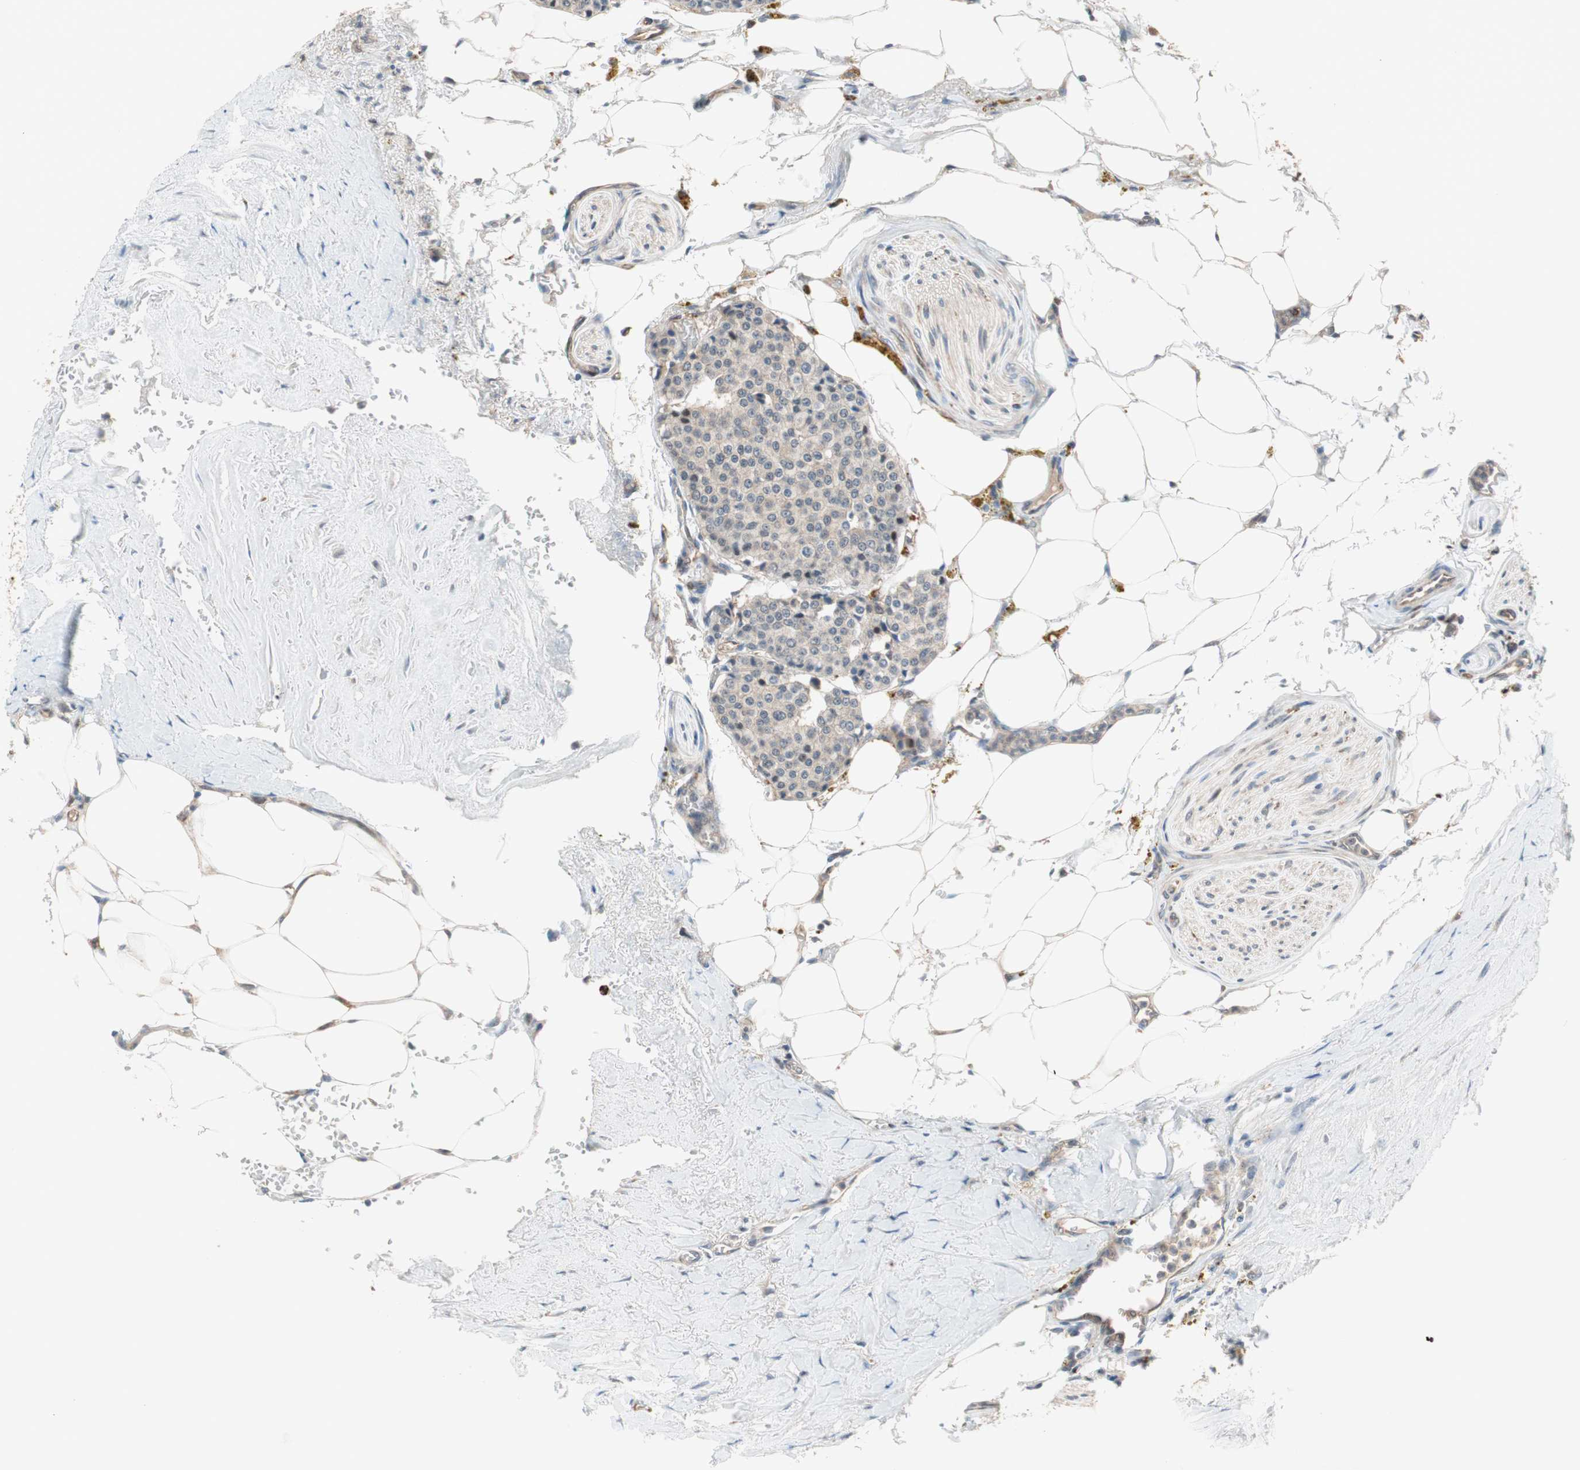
{"staining": {"intensity": "weak", "quantity": "<25%", "location": "cytoplasmic/membranous"}, "tissue": "carcinoid", "cell_type": "Tumor cells", "image_type": "cancer", "snomed": [{"axis": "morphology", "description": "Carcinoid, malignant, NOS"}, {"axis": "topography", "description": "Colon"}], "caption": "Immunohistochemical staining of human carcinoid (malignant) displays no significant staining in tumor cells.", "gene": "PIK3R3", "patient": {"sex": "female", "age": 61}}